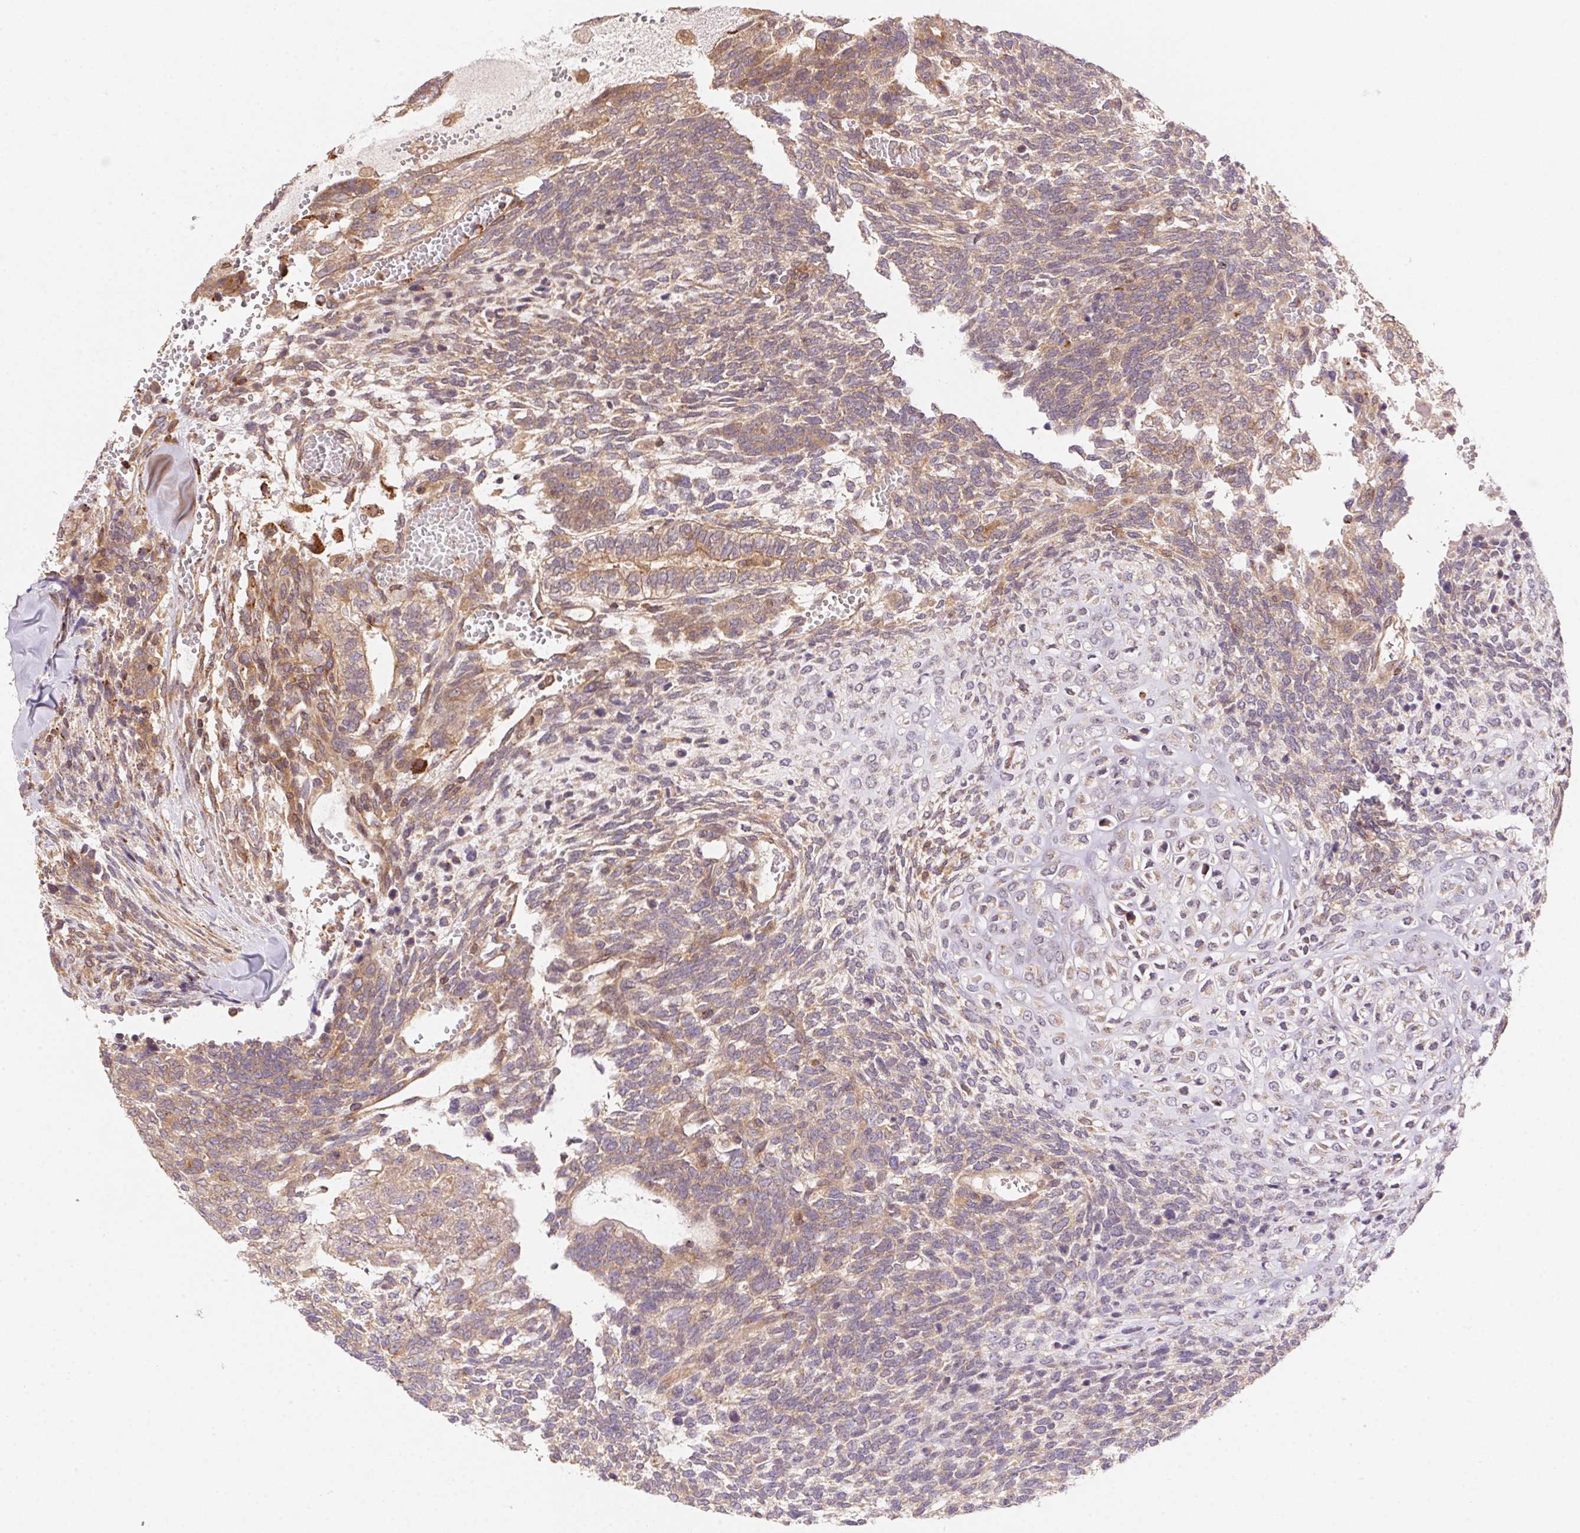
{"staining": {"intensity": "weak", "quantity": ">75%", "location": "cytoplasmic/membranous"}, "tissue": "testis cancer", "cell_type": "Tumor cells", "image_type": "cancer", "snomed": [{"axis": "morphology", "description": "Normal tissue, NOS"}, {"axis": "morphology", "description": "Carcinoma, Embryonal, NOS"}, {"axis": "topography", "description": "Testis"}, {"axis": "topography", "description": "Epididymis"}], "caption": "DAB (3,3'-diaminobenzidine) immunohistochemical staining of human embryonal carcinoma (testis) displays weak cytoplasmic/membranous protein expression in about >75% of tumor cells.", "gene": "MEX3D", "patient": {"sex": "male", "age": 23}}